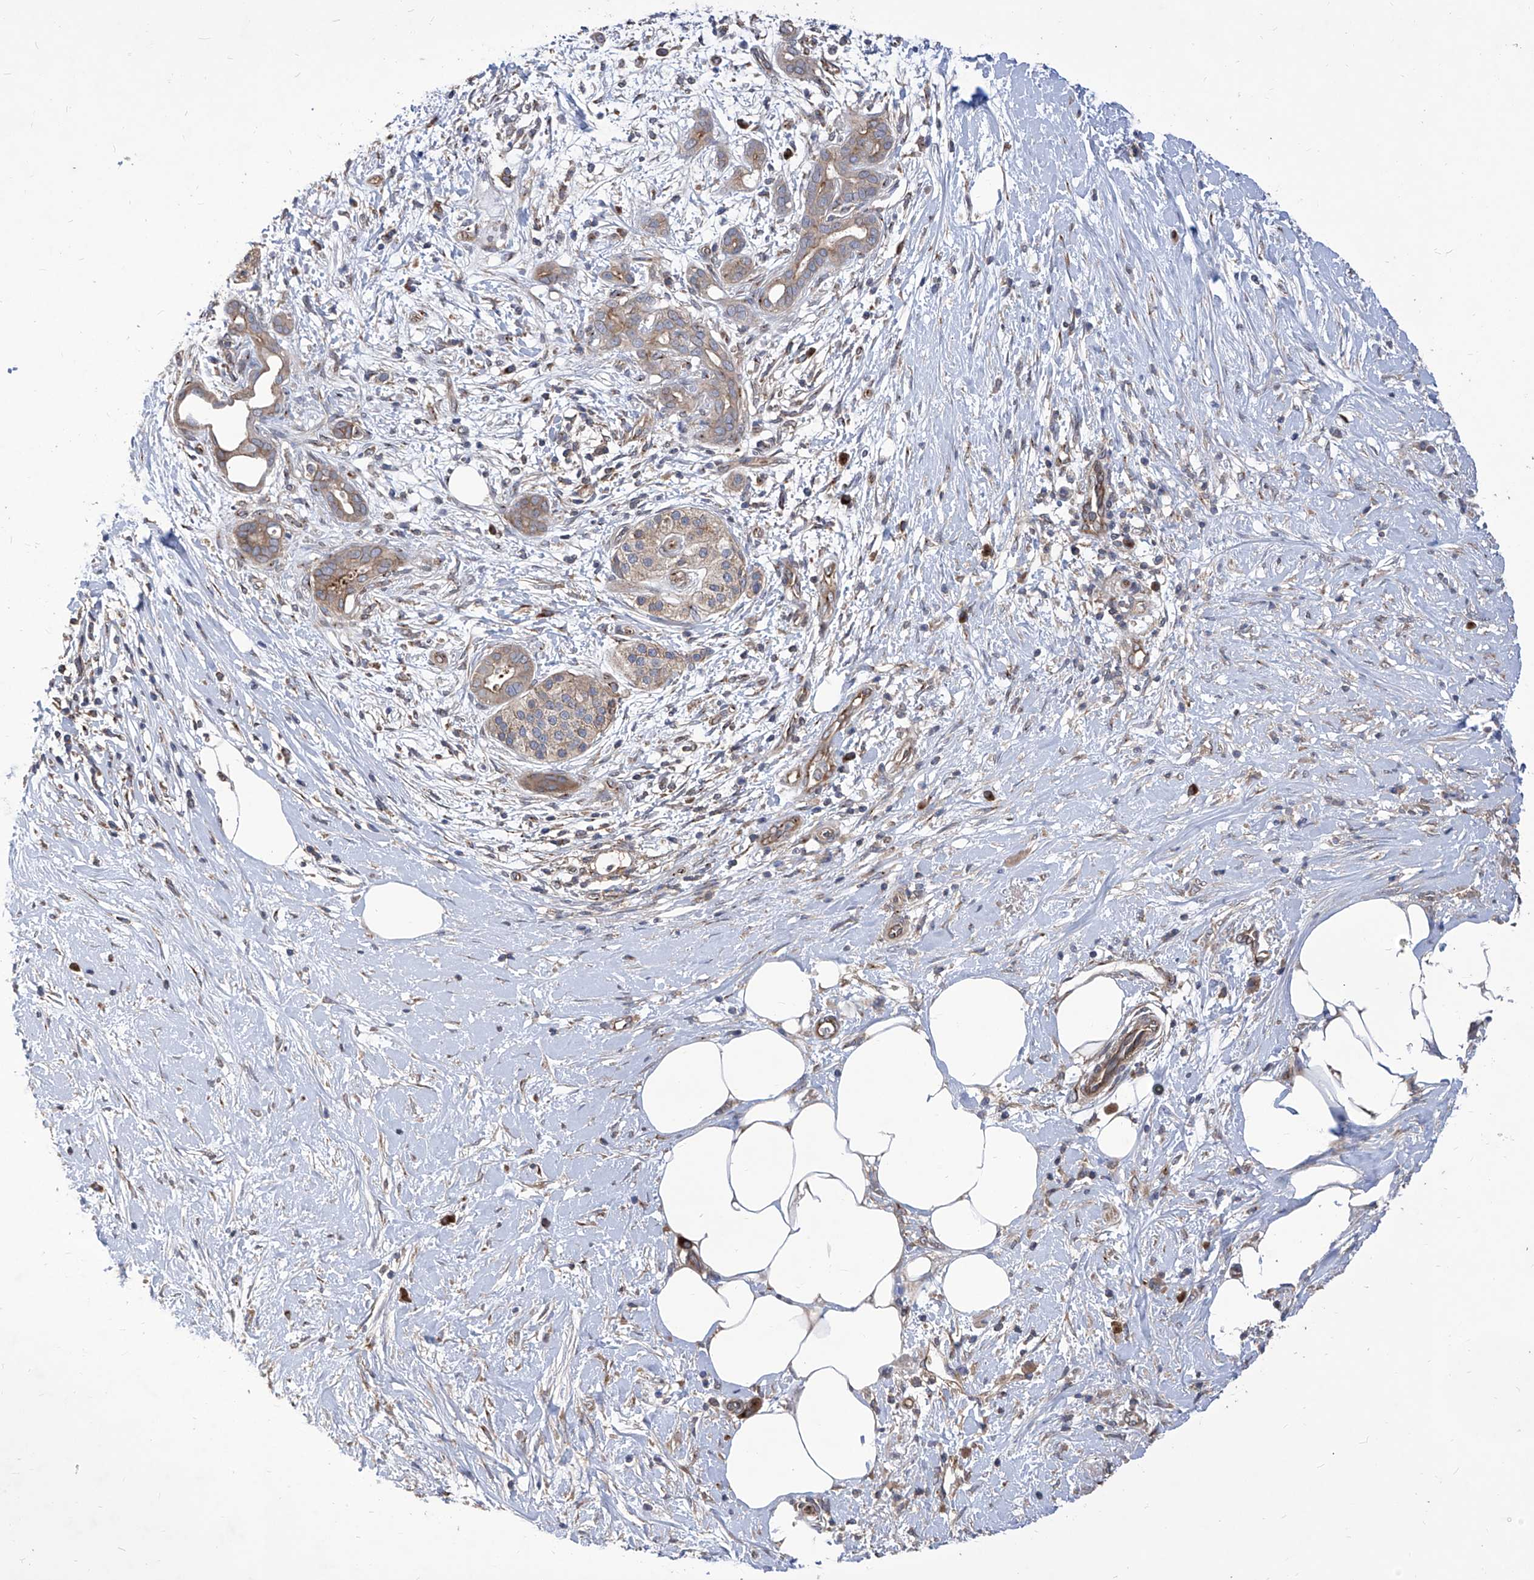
{"staining": {"intensity": "weak", "quantity": "<25%", "location": "cytoplasmic/membranous"}, "tissue": "pancreatic cancer", "cell_type": "Tumor cells", "image_type": "cancer", "snomed": [{"axis": "morphology", "description": "Adenocarcinoma, NOS"}, {"axis": "topography", "description": "Pancreas"}], "caption": "Pancreatic cancer was stained to show a protein in brown. There is no significant expression in tumor cells. (Stains: DAB IHC with hematoxylin counter stain, Microscopy: brightfield microscopy at high magnification).", "gene": "TJAP1", "patient": {"sex": "male", "age": 58}}